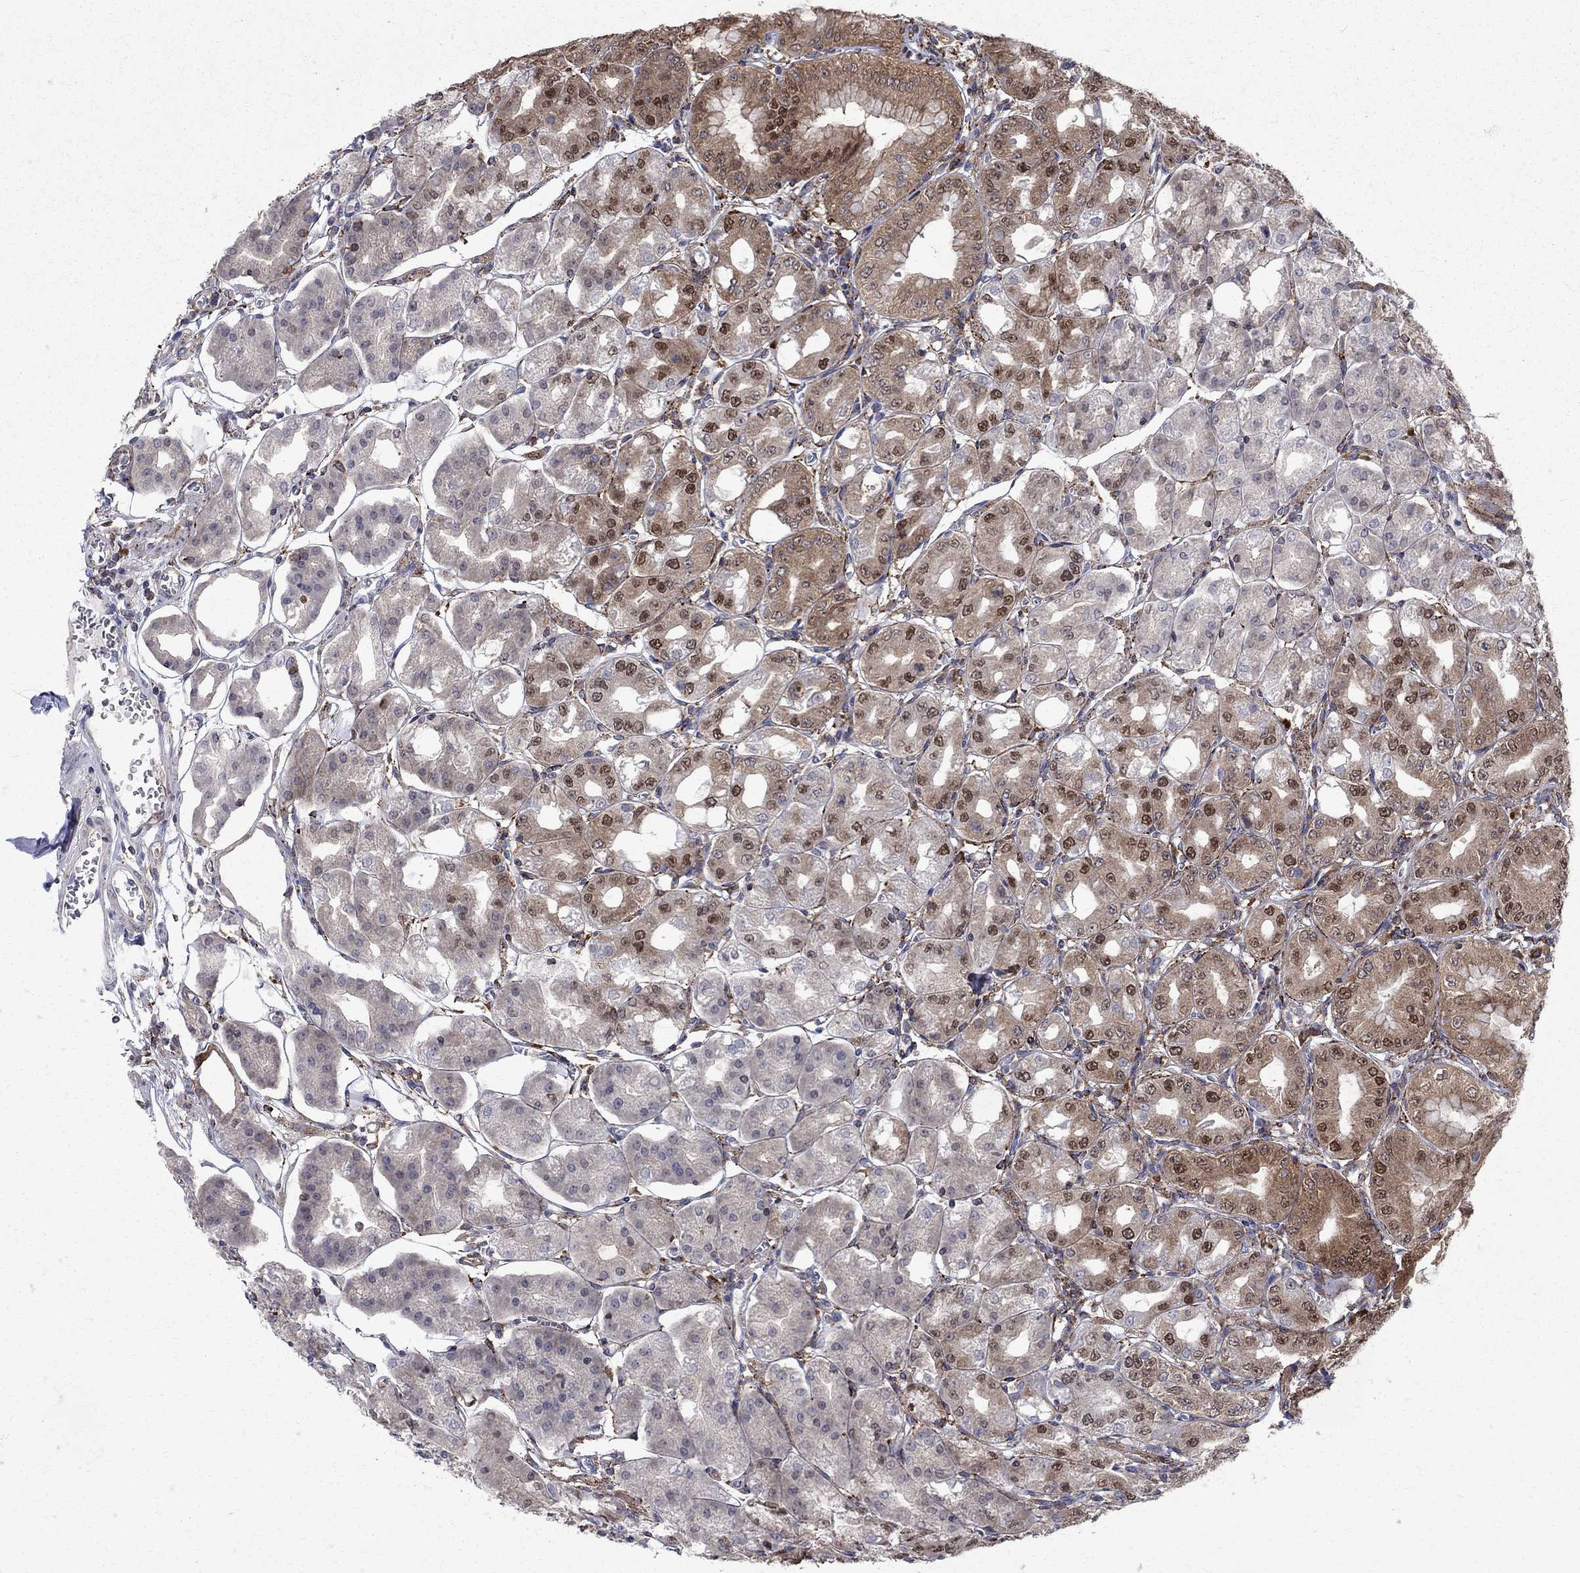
{"staining": {"intensity": "moderate", "quantity": "<25%", "location": "cytoplasmic/membranous,nuclear"}, "tissue": "stomach", "cell_type": "Glandular cells", "image_type": "normal", "snomed": [{"axis": "morphology", "description": "Normal tissue, NOS"}, {"axis": "topography", "description": "Stomach, lower"}], "caption": "Protein staining of normal stomach demonstrates moderate cytoplasmic/membranous,nuclear staining in about <25% of glandular cells.", "gene": "CAB39L", "patient": {"sex": "male", "age": 71}}